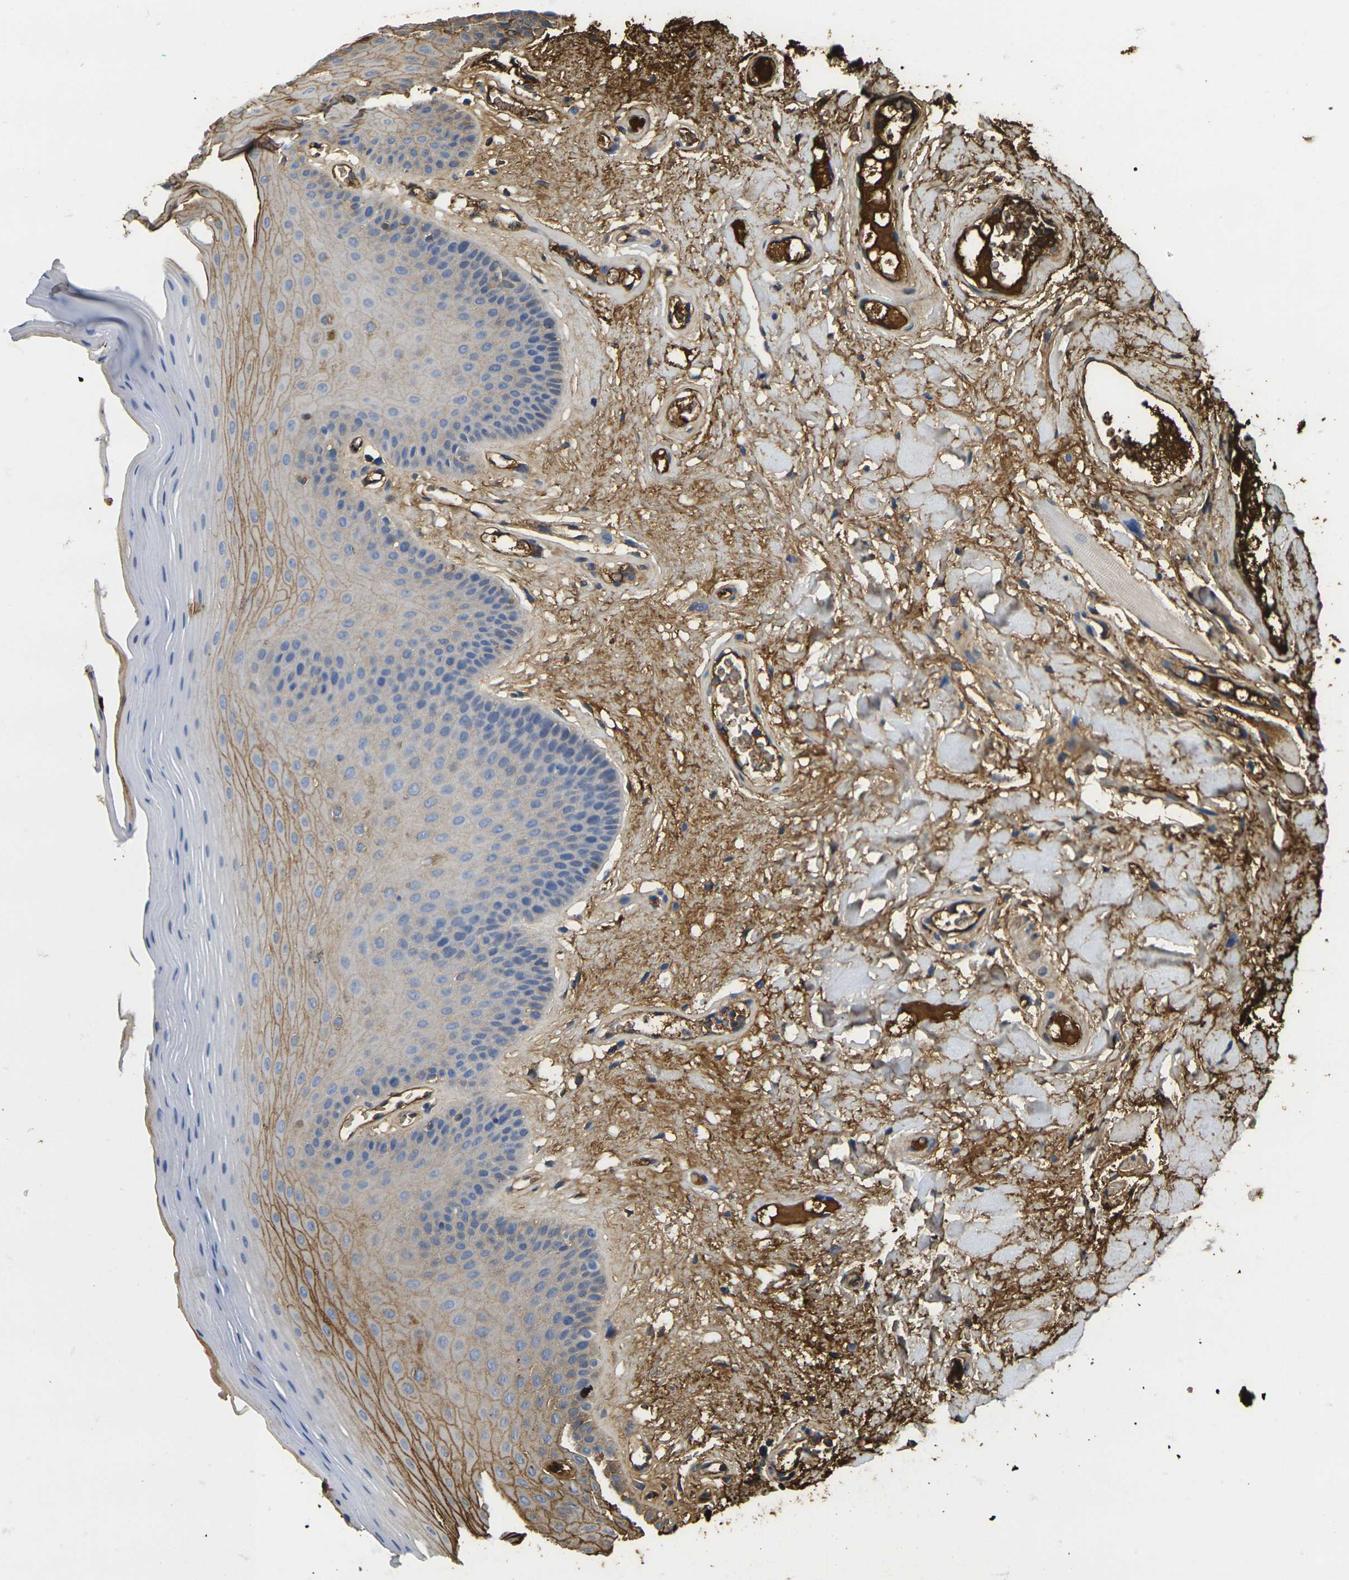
{"staining": {"intensity": "moderate", "quantity": "25%-75%", "location": "cytoplasmic/membranous"}, "tissue": "oral mucosa", "cell_type": "Squamous epithelial cells", "image_type": "normal", "snomed": [{"axis": "morphology", "description": "Normal tissue, NOS"}, {"axis": "morphology", "description": "Squamous cell carcinoma, NOS"}, {"axis": "topography", "description": "Skeletal muscle"}, {"axis": "topography", "description": "Adipose tissue"}, {"axis": "topography", "description": "Vascular tissue"}, {"axis": "topography", "description": "Oral tissue"}, {"axis": "topography", "description": "Peripheral nerve tissue"}, {"axis": "topography", "description": "Head-Neck"}], "caption": "A brown stain labels moderate cytoplasmic/membranous staining of a protein in squamous epithelial cells of normal human oral mucosa.", "gene": "PLCD1", "patient": {"sex": "male", "age": 71}}